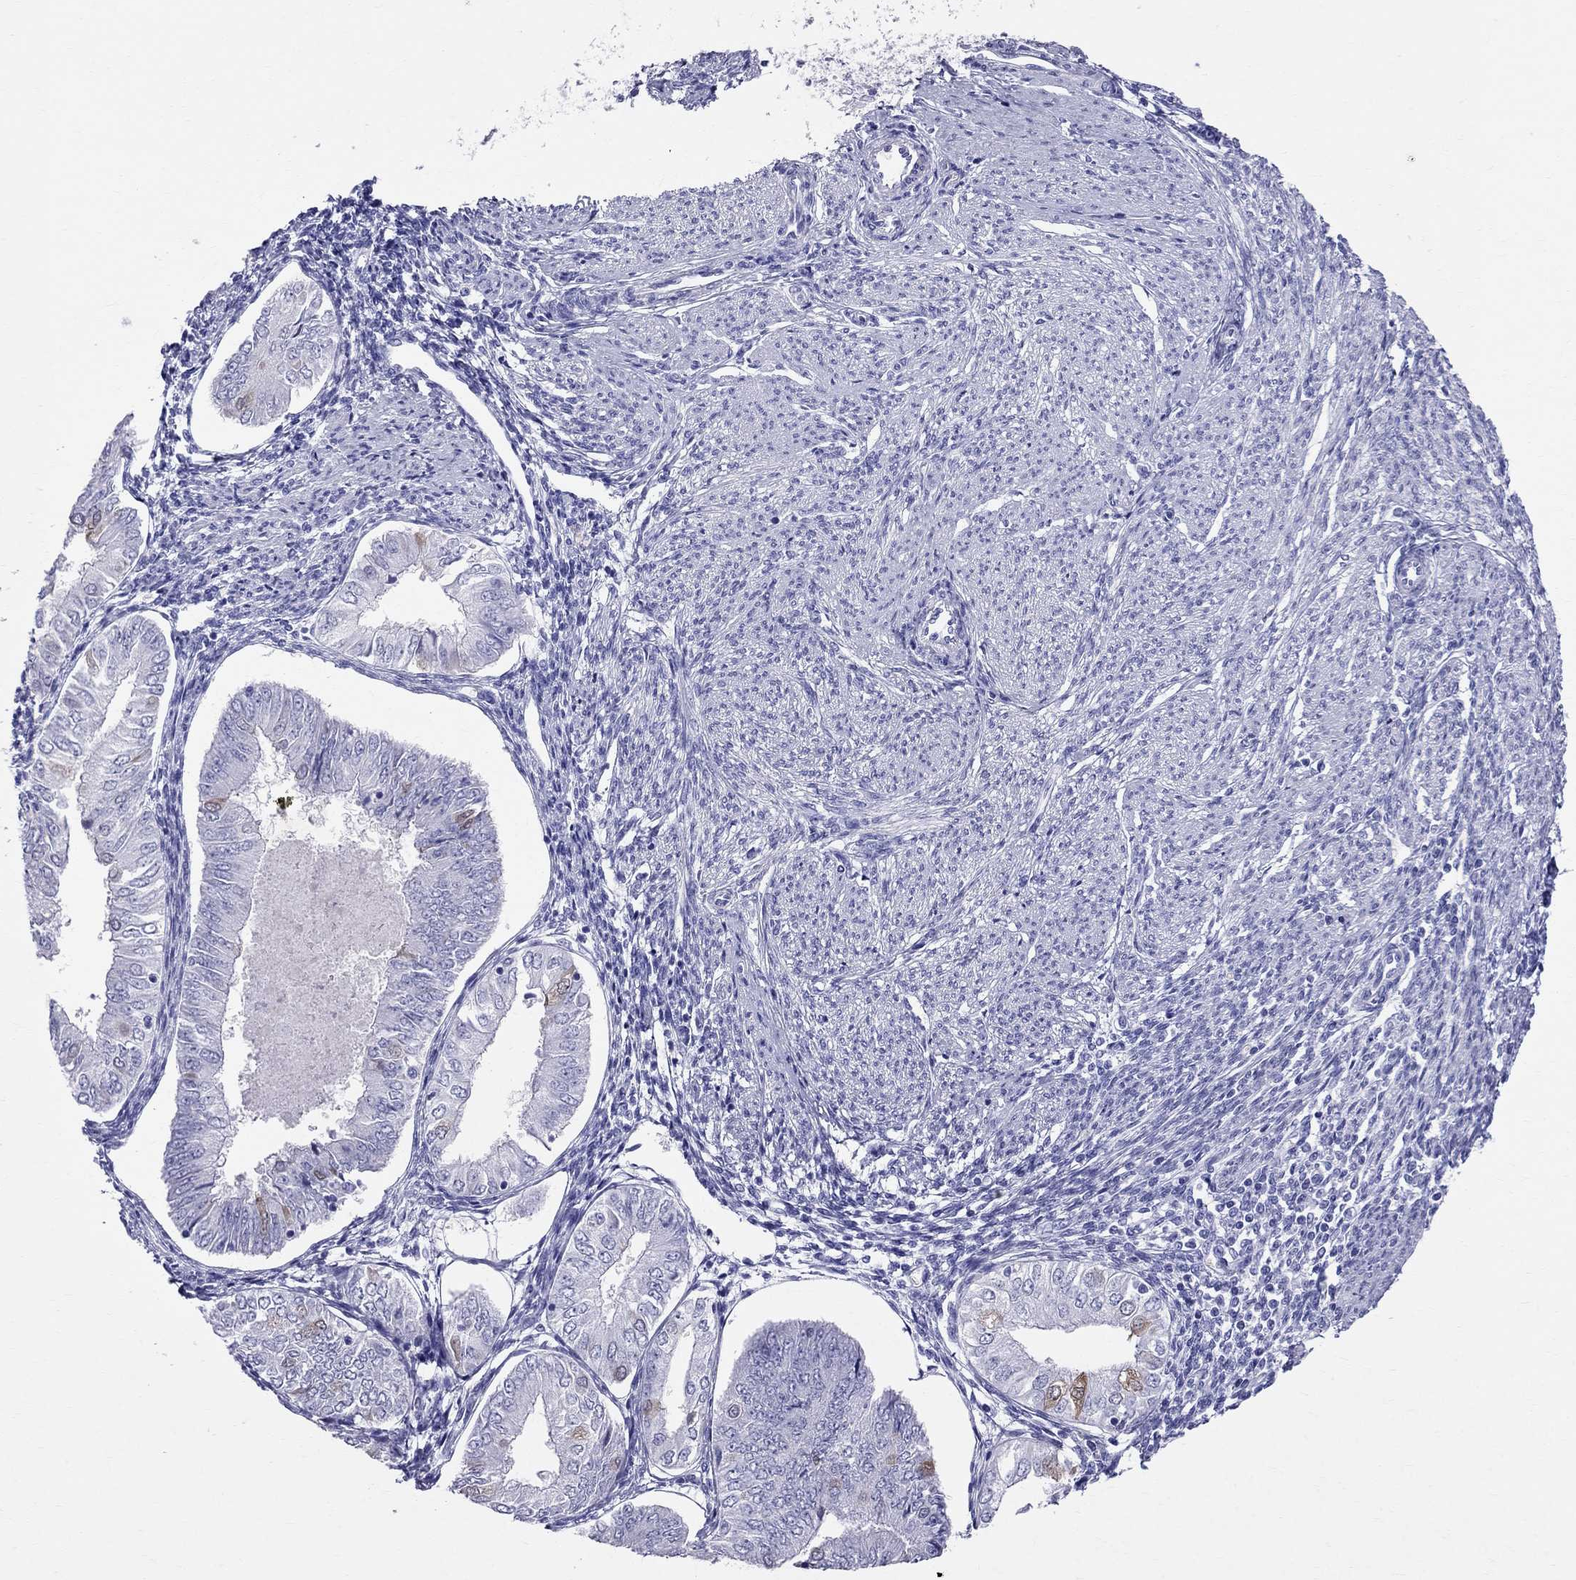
{"staining": {"intensity": "negative", "quantity": "none", "location": "none"}, "tissue": "endometrial cancer", "cell_type": "Tumor cells", "image_type": "cancer", "snomed": [{"axis": "morphology", "description": "Adenocarcinoma, NOS"}, {"axis": "topography", "description": "Endometrium"}], "caption": "A photomicrograph of human endometrial adenocarcinoma is negative for staining in tumor cells.", "gene": "DNAAF6", "patient": {"sex": "female", "age": 53}}